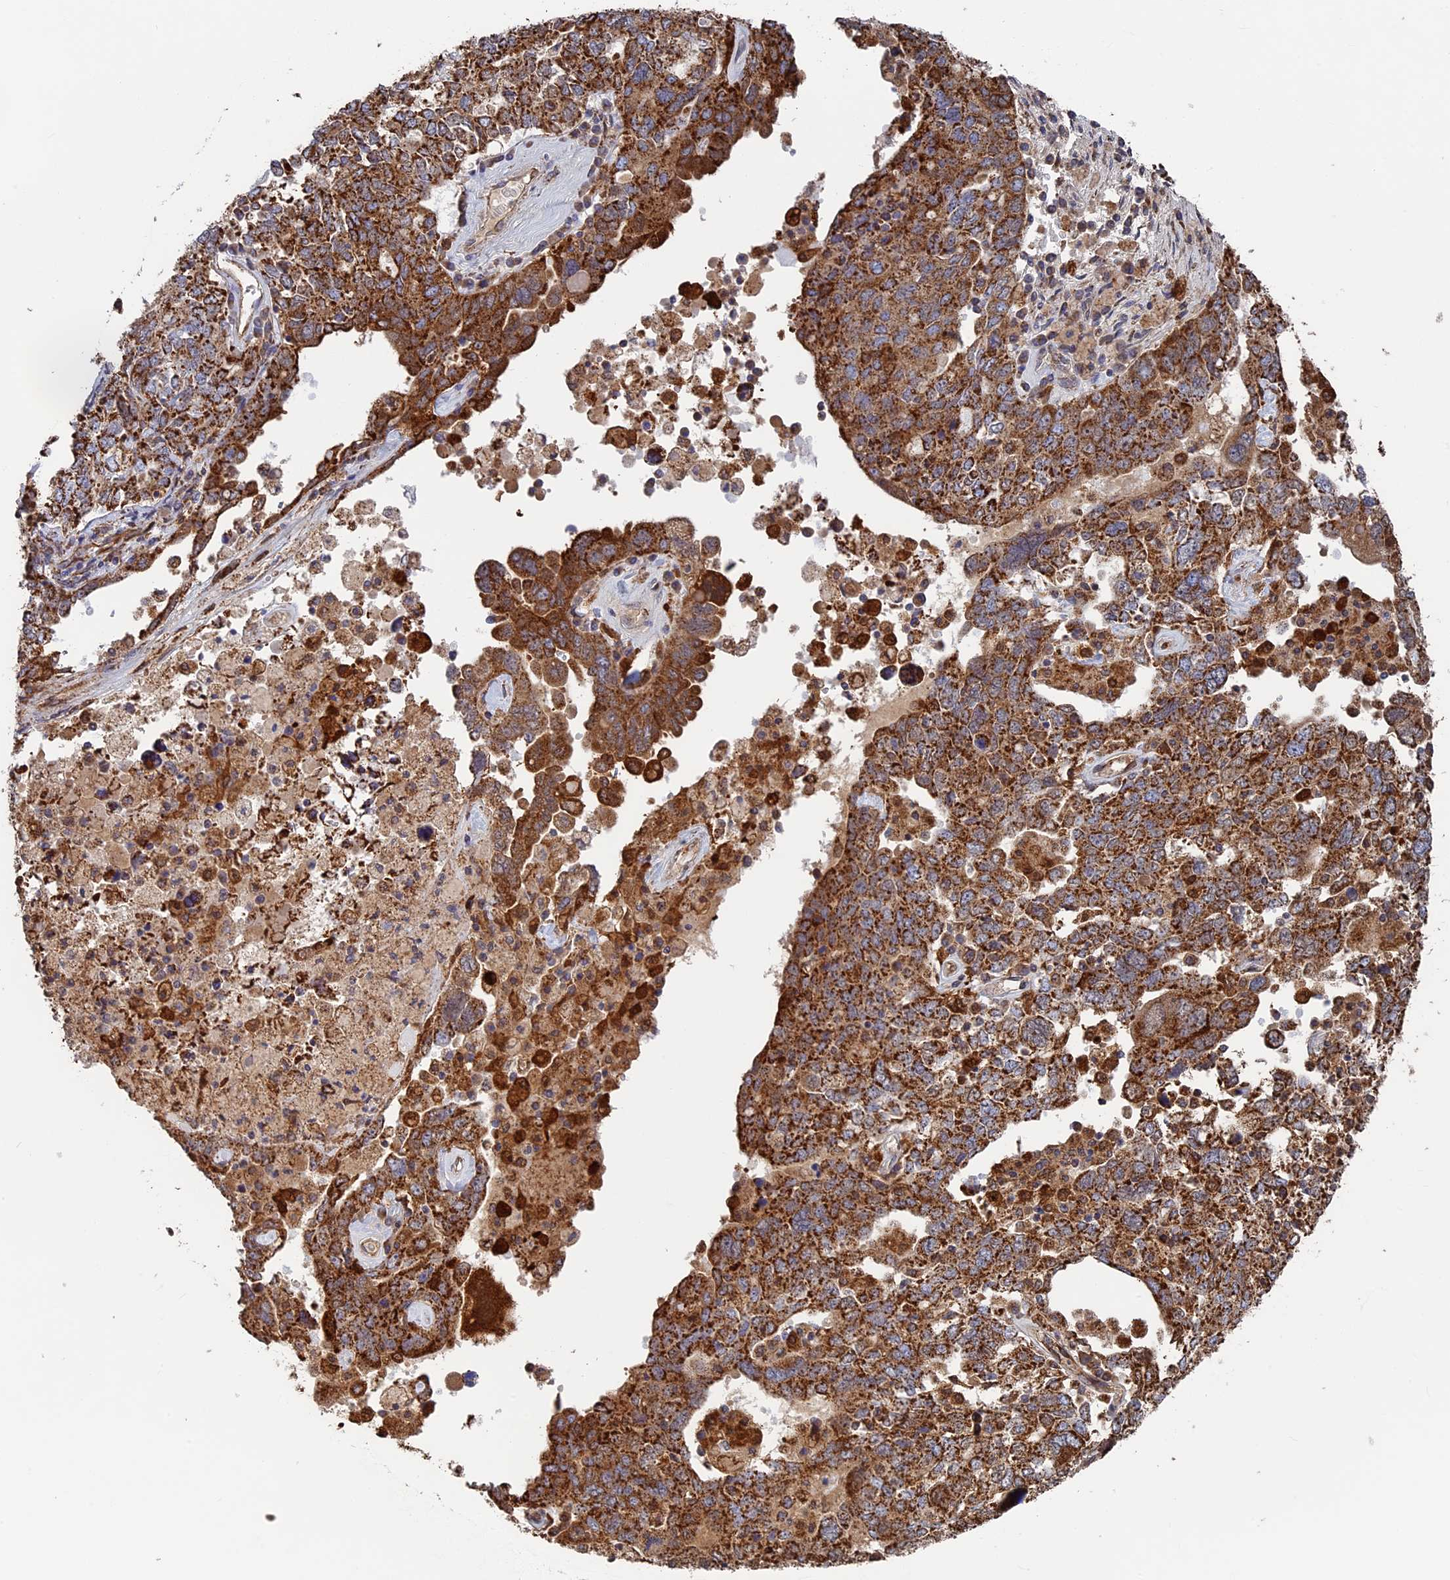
{"staining": {"intensity": "strong", "quantity": ">75%", "location": "cytoplasmic/membranous"}, "tissue": "ovarian cancer", "cell_type": "Tumor cells", "image_type": "cancer", "snomed": [{"axis": "morphology", "description": "Carcinoma, endometroid"}, {"axis": "topography", "description": "Ovary"}], "caption": "This image demonstrates endometroid carcinoma (ovarian) stained with IHC to label a protein in brown. The cytoplasmic/membranous of tumor cells show strong positivity for the protein. Nuclei are counter-stained blue.", "gene": "SEC24D", "patient": {"sex": "female", "age": 62}}